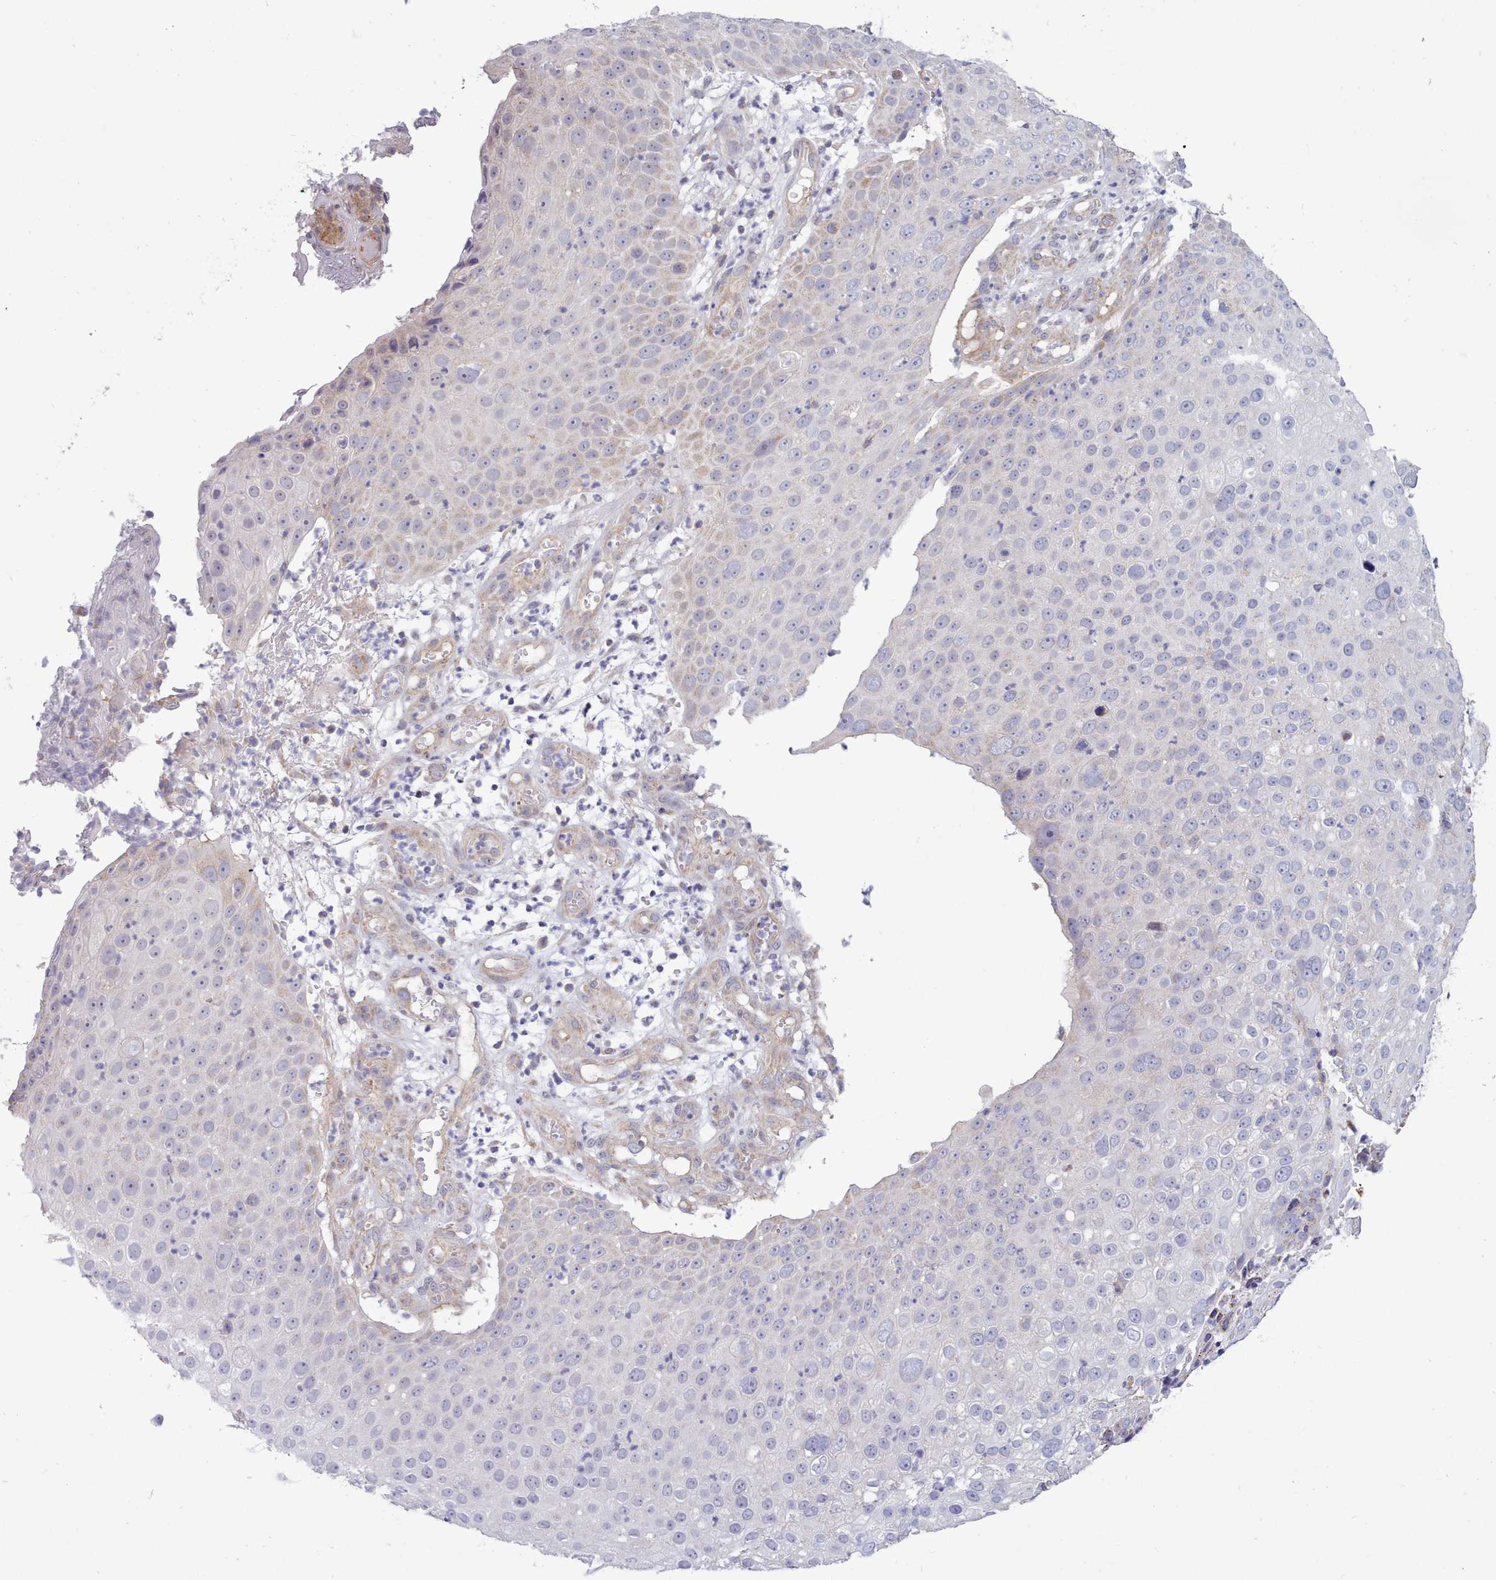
{"staining": {"intensity": "negative", "quantity": "none", "location": "none"}, "tissue": "skin cancer", "cell_type": "Tumor cells", "image_type": "cancer", "snomed": [{"axis": "morphology", "description": "Squamous cell carcinoma, NOS"}, {"axis": "topography", "description": "Skin"}], "caption": "Tumor cells show no significant staining in skin squamous cell carcinoma.", "gene": "MRPL21", "patient": {"sex": "male", "age": 71}}